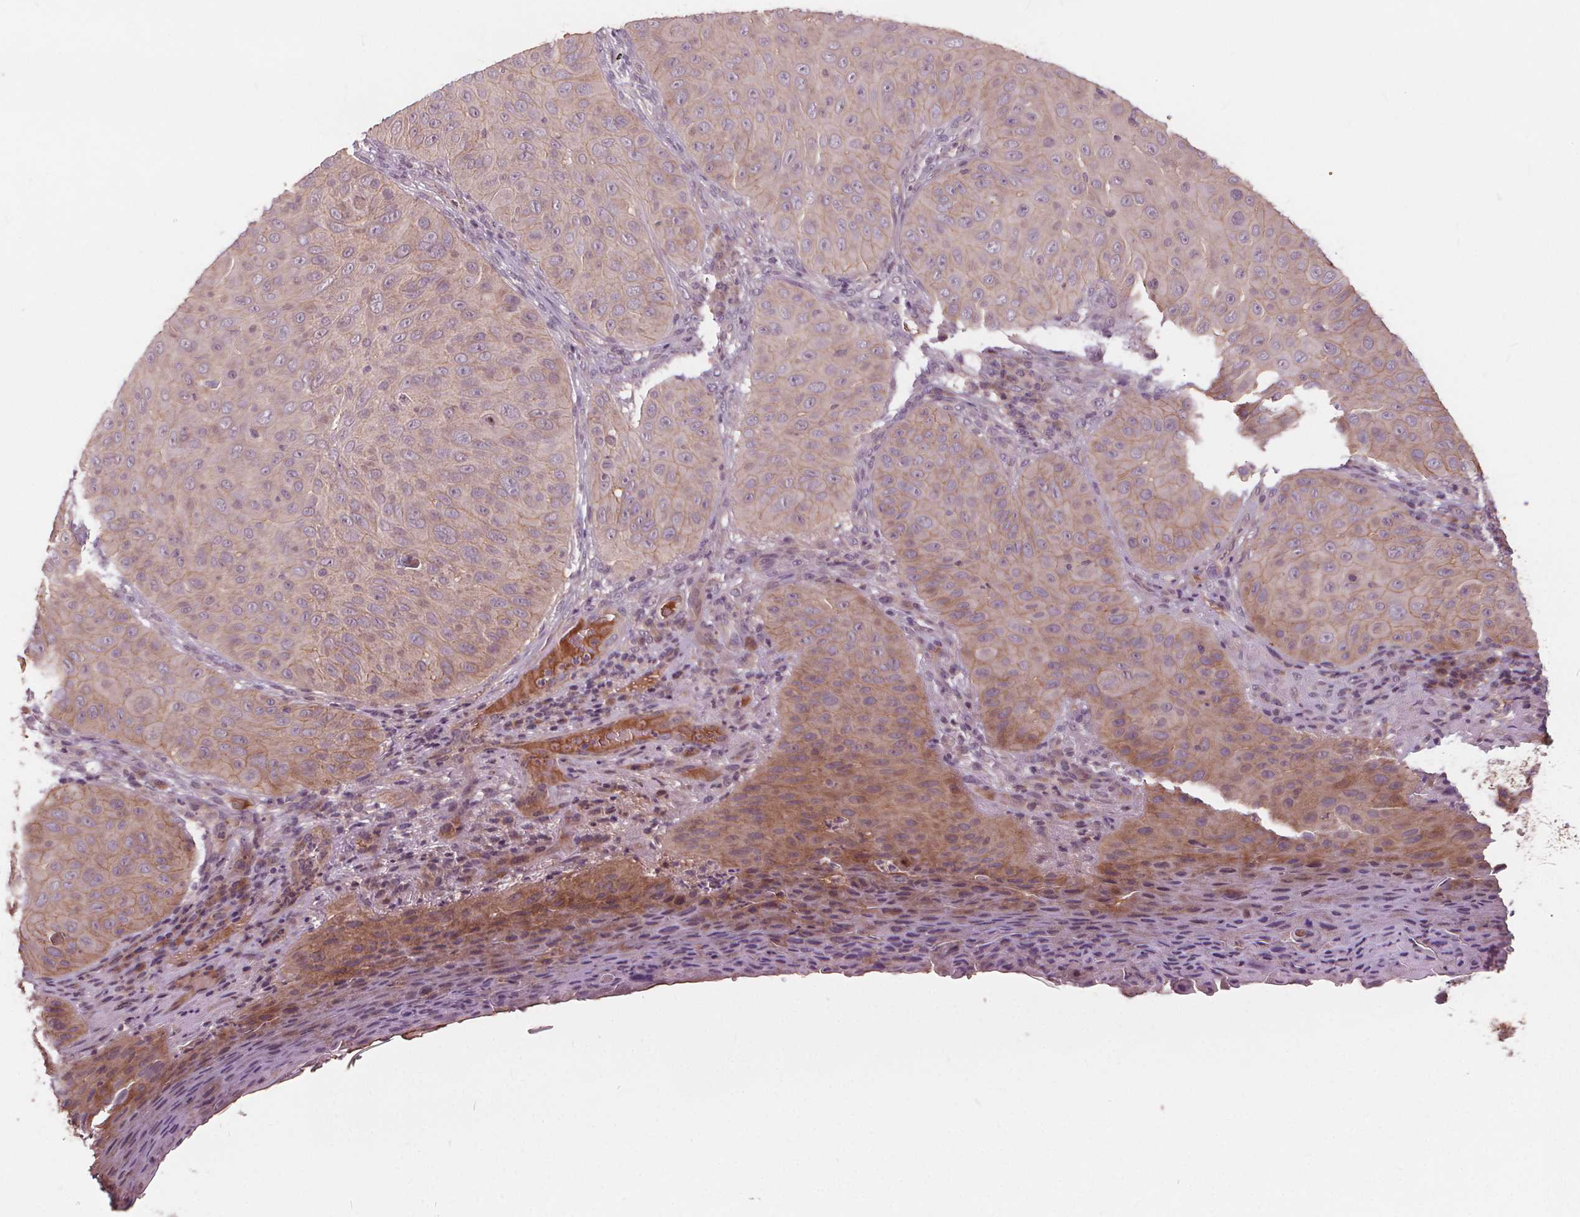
{"staining": {"intensity": "weak", "quantity": "<25%", "location": "cytoplasmic/membranous"}, "tissue": "skin cancer", "cell_type": "Tumor cells", "image_type": "cancer", "snomed": [{"axis": "morphology", "description": "Squamous cell carcinoma, NOS"}, {"axis": "topography", "description": "Skin"}], "caption": "DAB (3,3'-diaminobenzidine) immunohistochemical staining of human skin cancer (squamous cell carcinoma) demonstrates no significant staining in tumor cells.", "gene": "IPO13", "patient": {"sex": "male", "age": 82}}